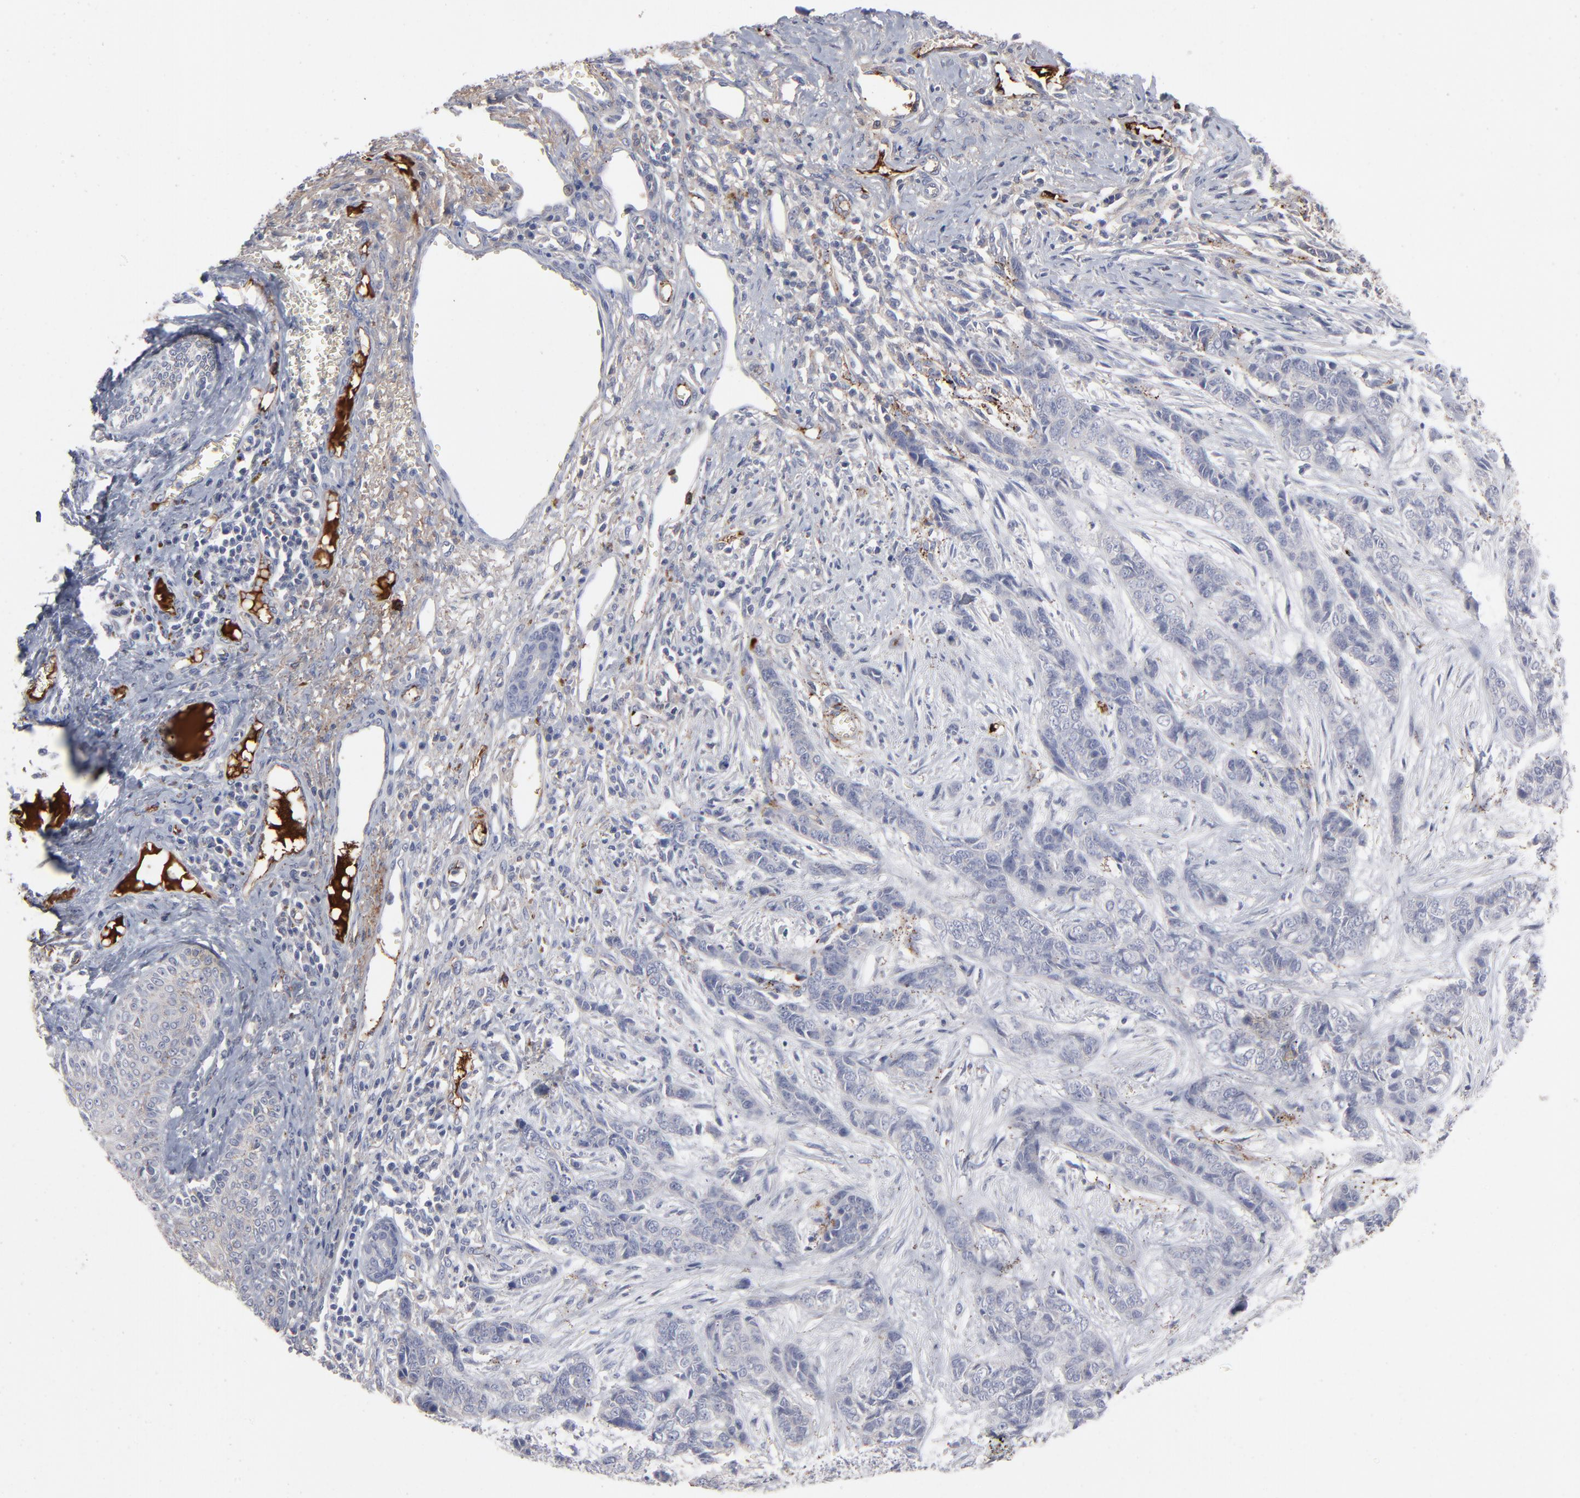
{"staining": {"intensity": "negative", "quantity": "none", "location": "none"}, "tissue": "skin cancer", "cell_type": "Tumor cells", "image_type": "cancer", "snomed": [{"axis": "morphology", "description": "Basal cell carcinoma"}, {"axis": "topography", "description": "Skin"}], "caption": "Immunohistochemical staining of human basal cell carcinoma (skin) displays no significant expression in tumor cells. (Stains: DAB IHC with hematoxylin counter stain, Microscopy: brightfield microscopy at high magnification).", "gene": "CCR3", "patient": {"sex": "female", "age": 64}}